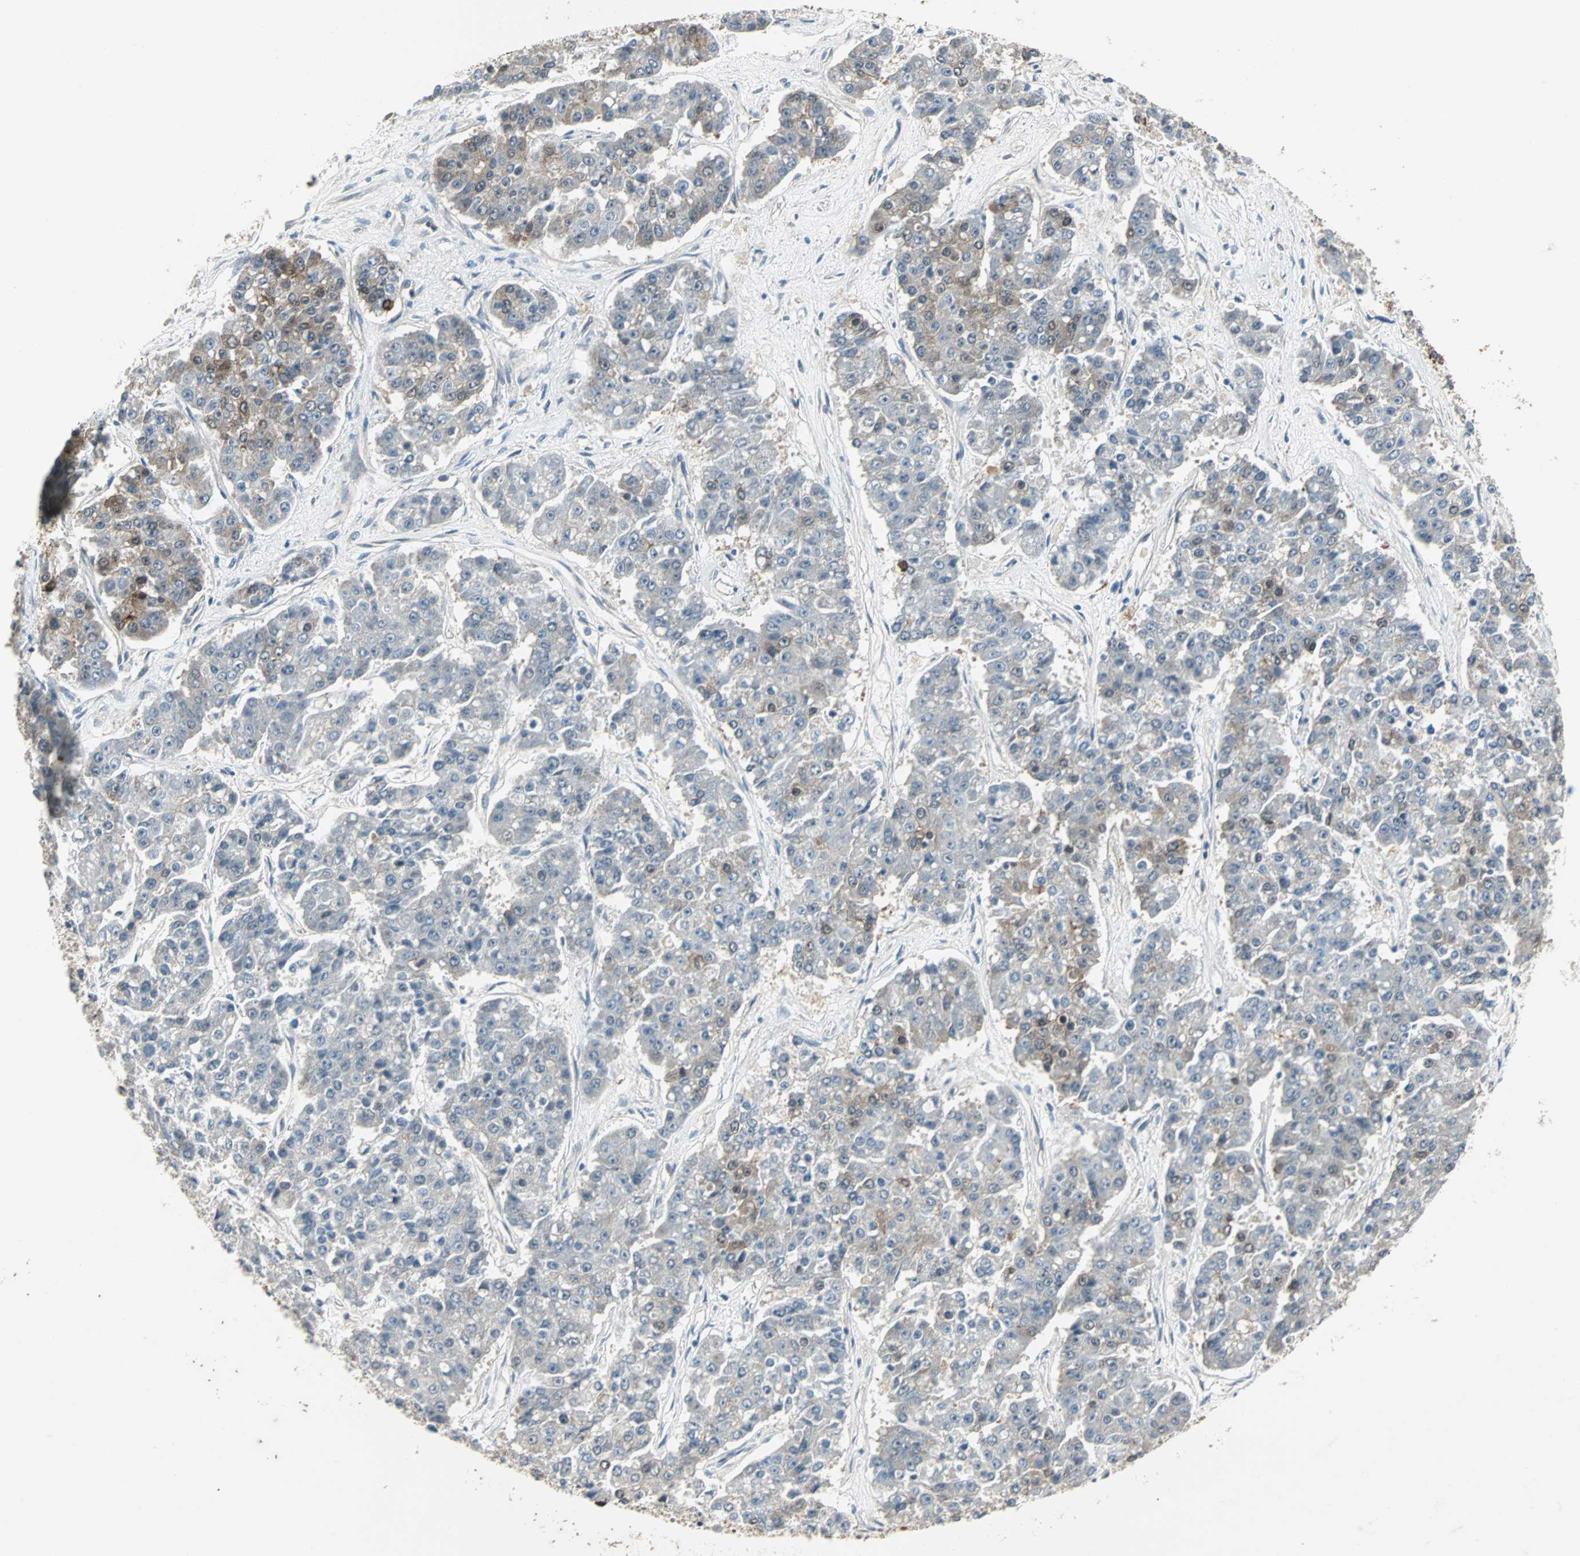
{"staining": {"intensity": "moderate", "quantity": "25%-75%", "location": "cytoplasmic/membranous"}, "tissue": "pancreatic cancer", "cell_type": "Tumor cells", "image_type": "cancer", "snomed": [{"axis": "morphology", "description": "Adenocarcinoma, NOS"}, {"axis": "topography", "description": "Pancreas"}], "caption": "Immunohistochemistry image of neoplastic tissue: pancreatic adenocarcinoma stained using immunohistochemistry exhibits medium levels of moderate protein expression localized specifically in the cytoplasmic/membranous of tumor cells, appearing as a cytoplasmic/membranous brown color.", "gene": "CMC2", "patient": {"sex": "male", "age": 50}}